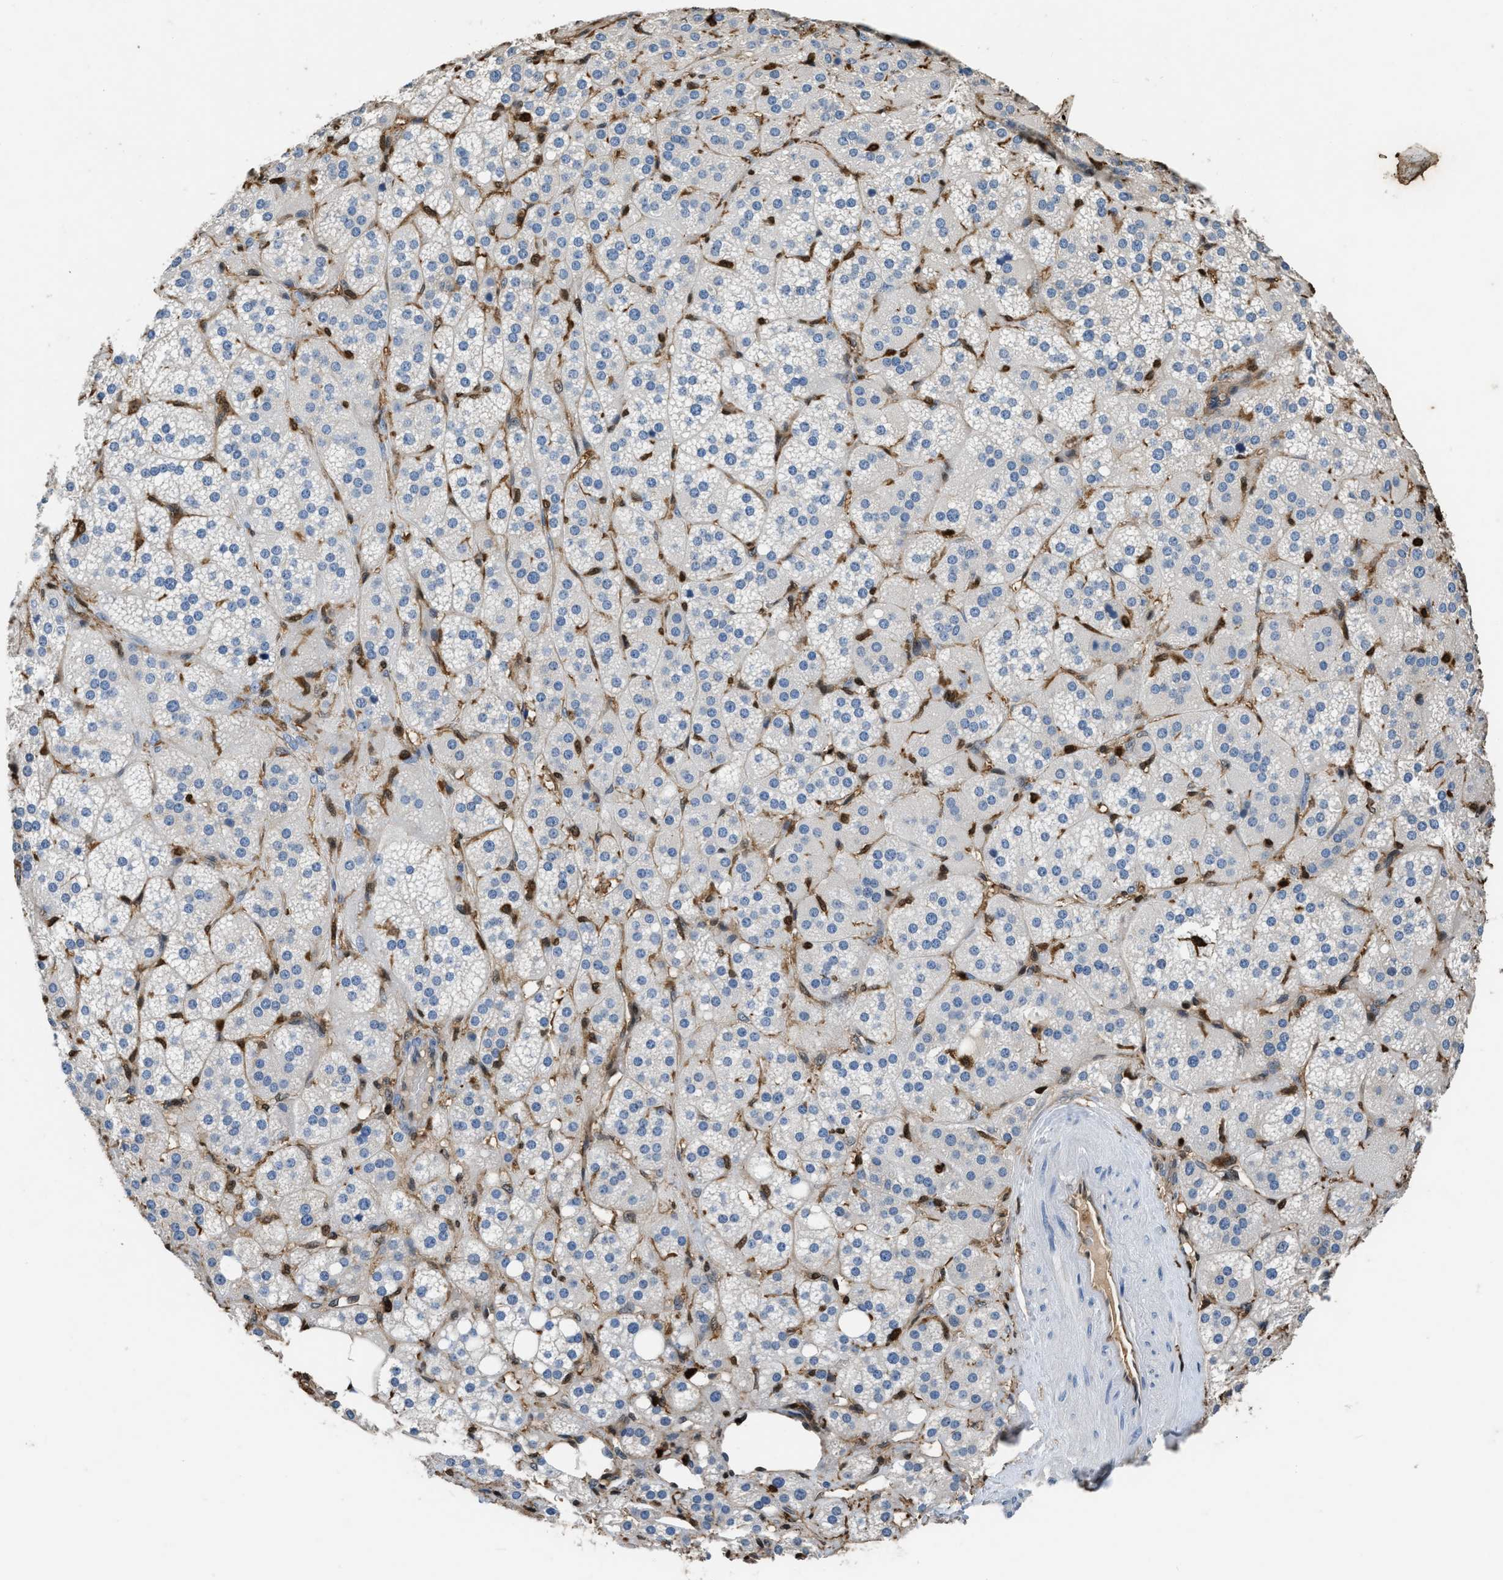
{"staining": {"intensity": "negative", "quantity": "none", "location": "none"}, "tissue": "adrenal gland", "cell_type": "Glandular cells", "image_type": "normal", "snomed": [{"axis": "morphology", "description": "Normal tissue, NOS"}, {"axis": "topography", "description": "Adrenal gland"}], "caption": "Immunohistochemistry histopathology image of normal adrenal gland: human adrenal gland stained with DAB demonstrates no significant protein positivity in glandular cells.", "gene": "ARHGDIB", "patient": {"sex": "female", "age": 59}}